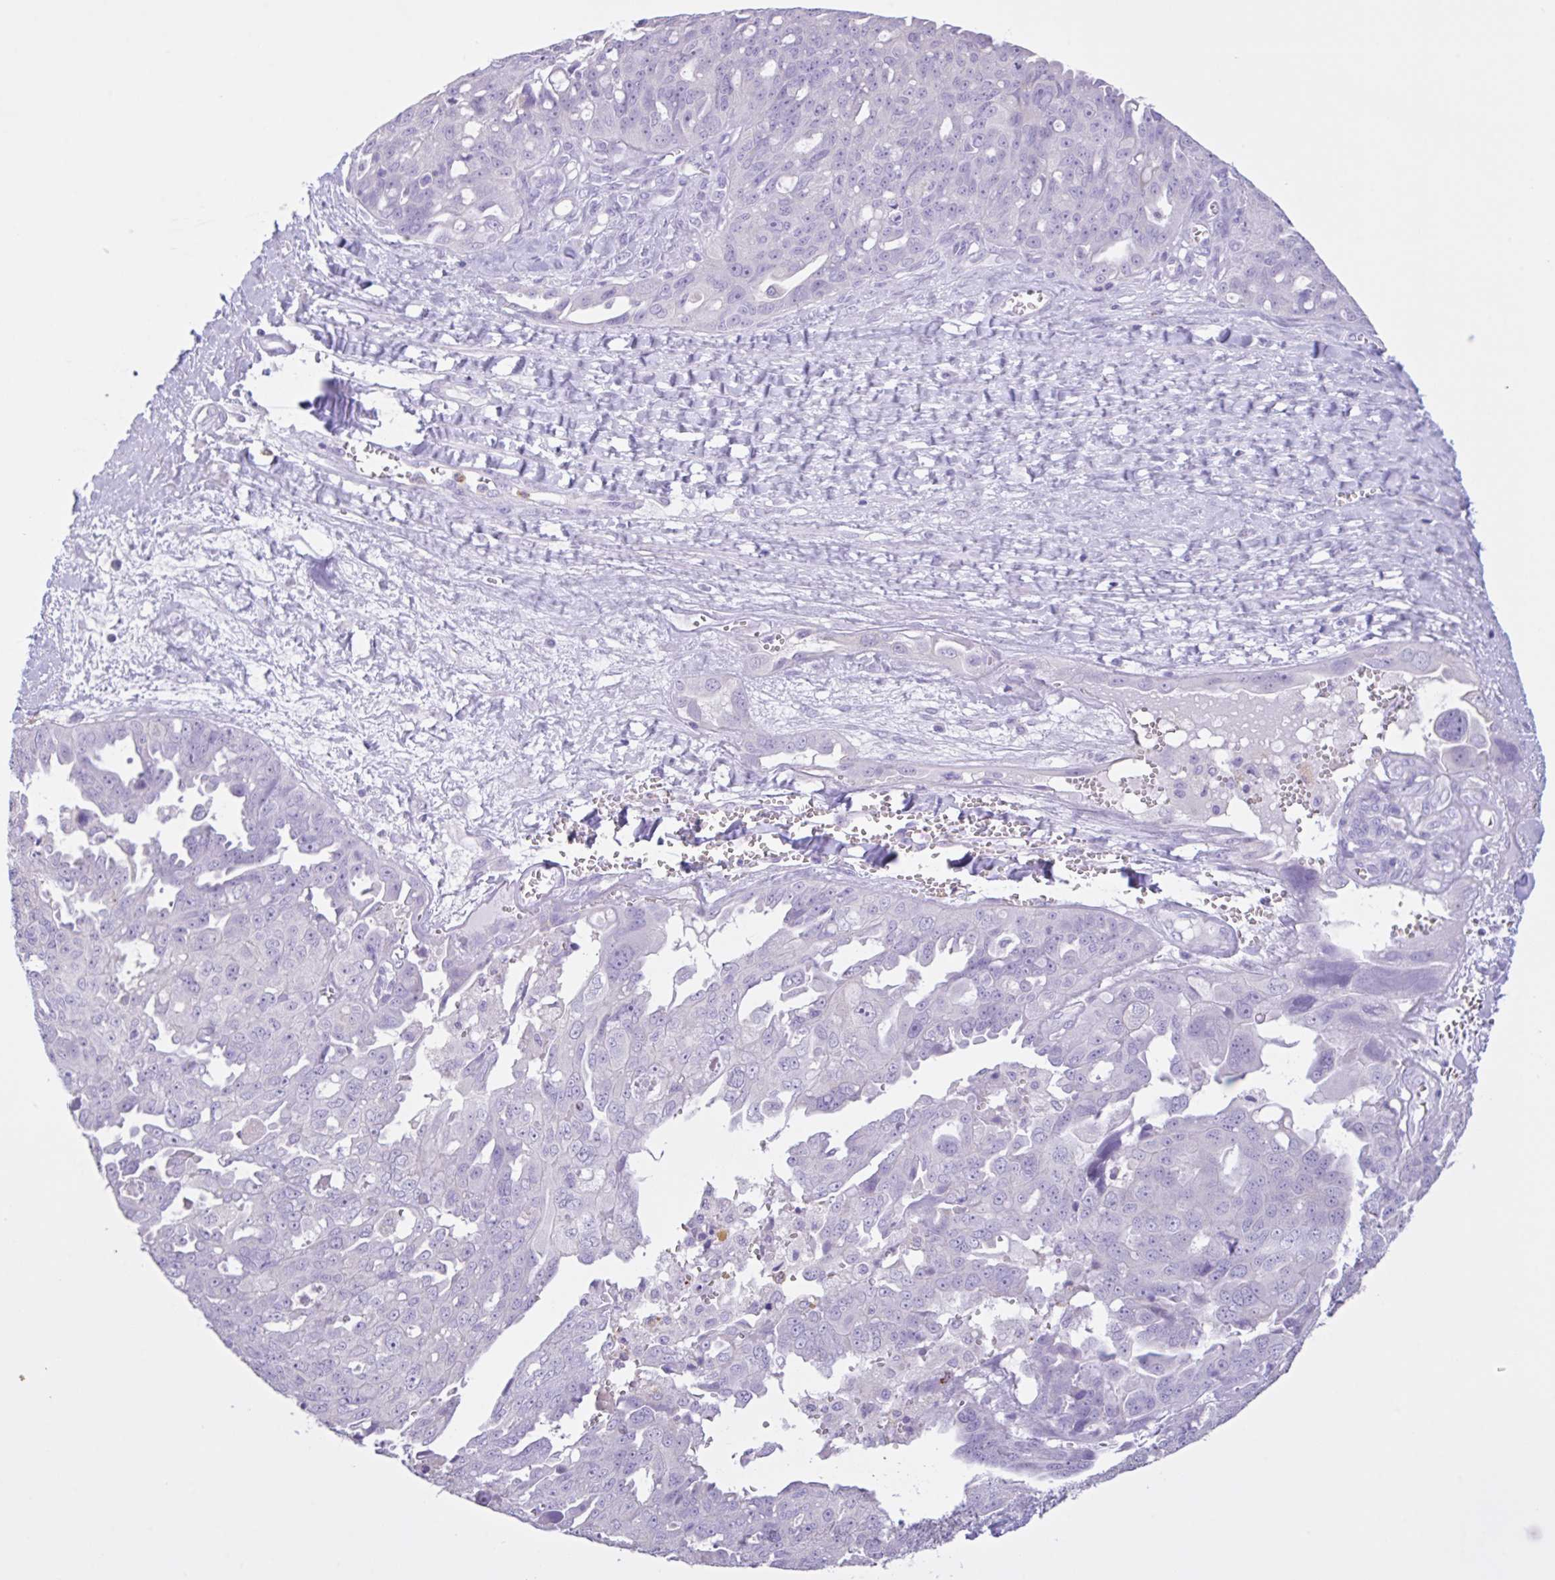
{"staining": {"intensity": "negative", "quantity": "none", "location": "none"}, "tissue": "ovarian cancer", "cell_type": "Tumor cells", "image_type": "cancer", "snomed": [{"axis": "morphology", "description": "Carcinoma, endometroid"}, {"axis": "topography", "description": "Ovary"}], "caption": "Immunohistochemical staining of human ovarian cancer (endometroid carcinoma) displays no significant expression in tumor cells.", "gene": "CST11", "patient": {"sex": "female", "age": 70}}